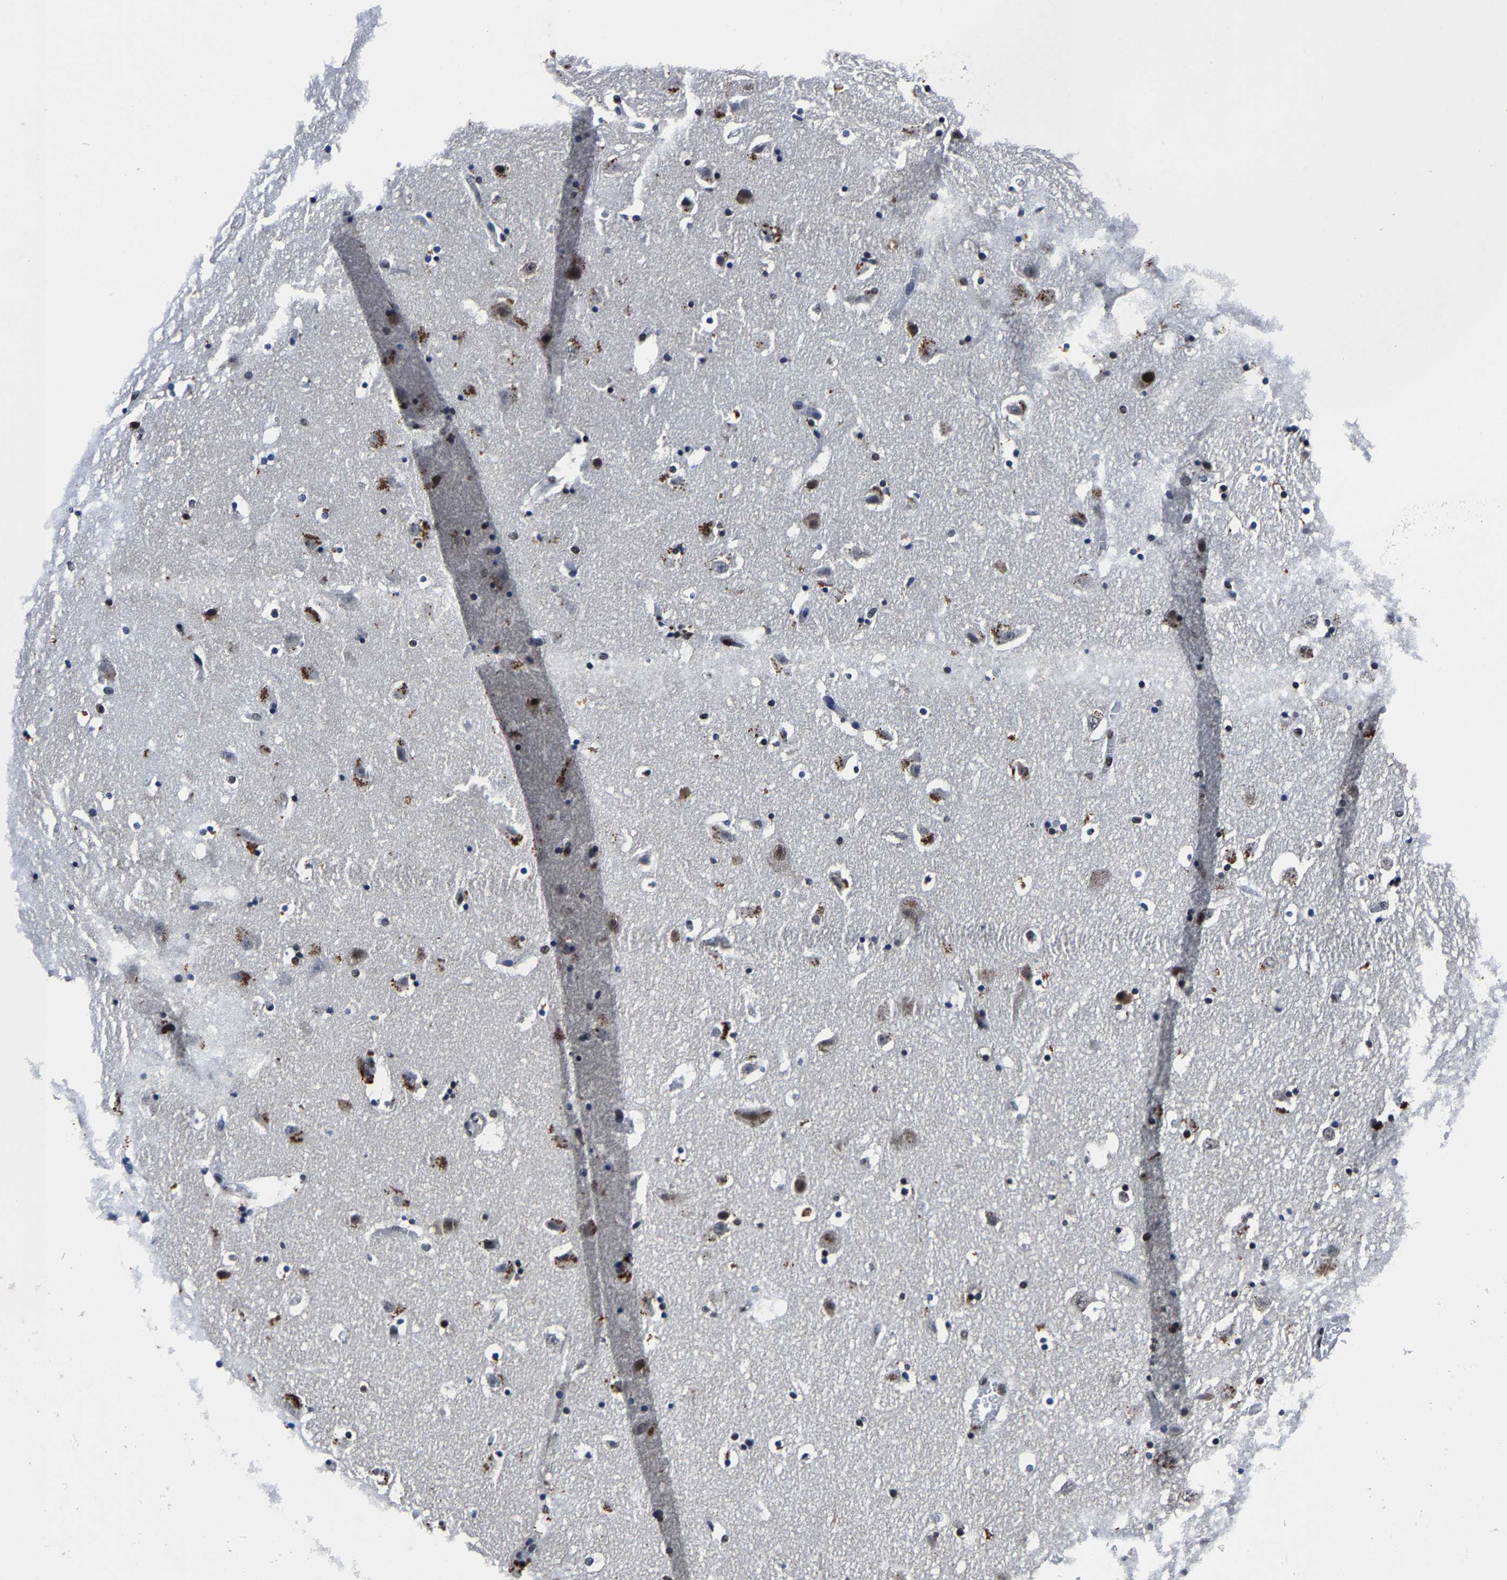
{"staining": {"intensity": "strong", "quantity": "<25%", "location": "cytoplasmic/membranous"}, "tissue": "hippocampus", "cell_type": "Glial cells", "image_type": "normal", "snomed": [{"axis": "morphology", "description": "Normal tissue, NOS"}, {"axis": "topography", "description": "Hippocampus"}], "caption": "Strong cytoplasmic/membranous positivity for a protein is identified in approximately <25% of glial cells of benign hippocampus using immunohistochemistry (IHC).", "gene": "RBM45", "patient": {"sex": "male", "age": 45}}